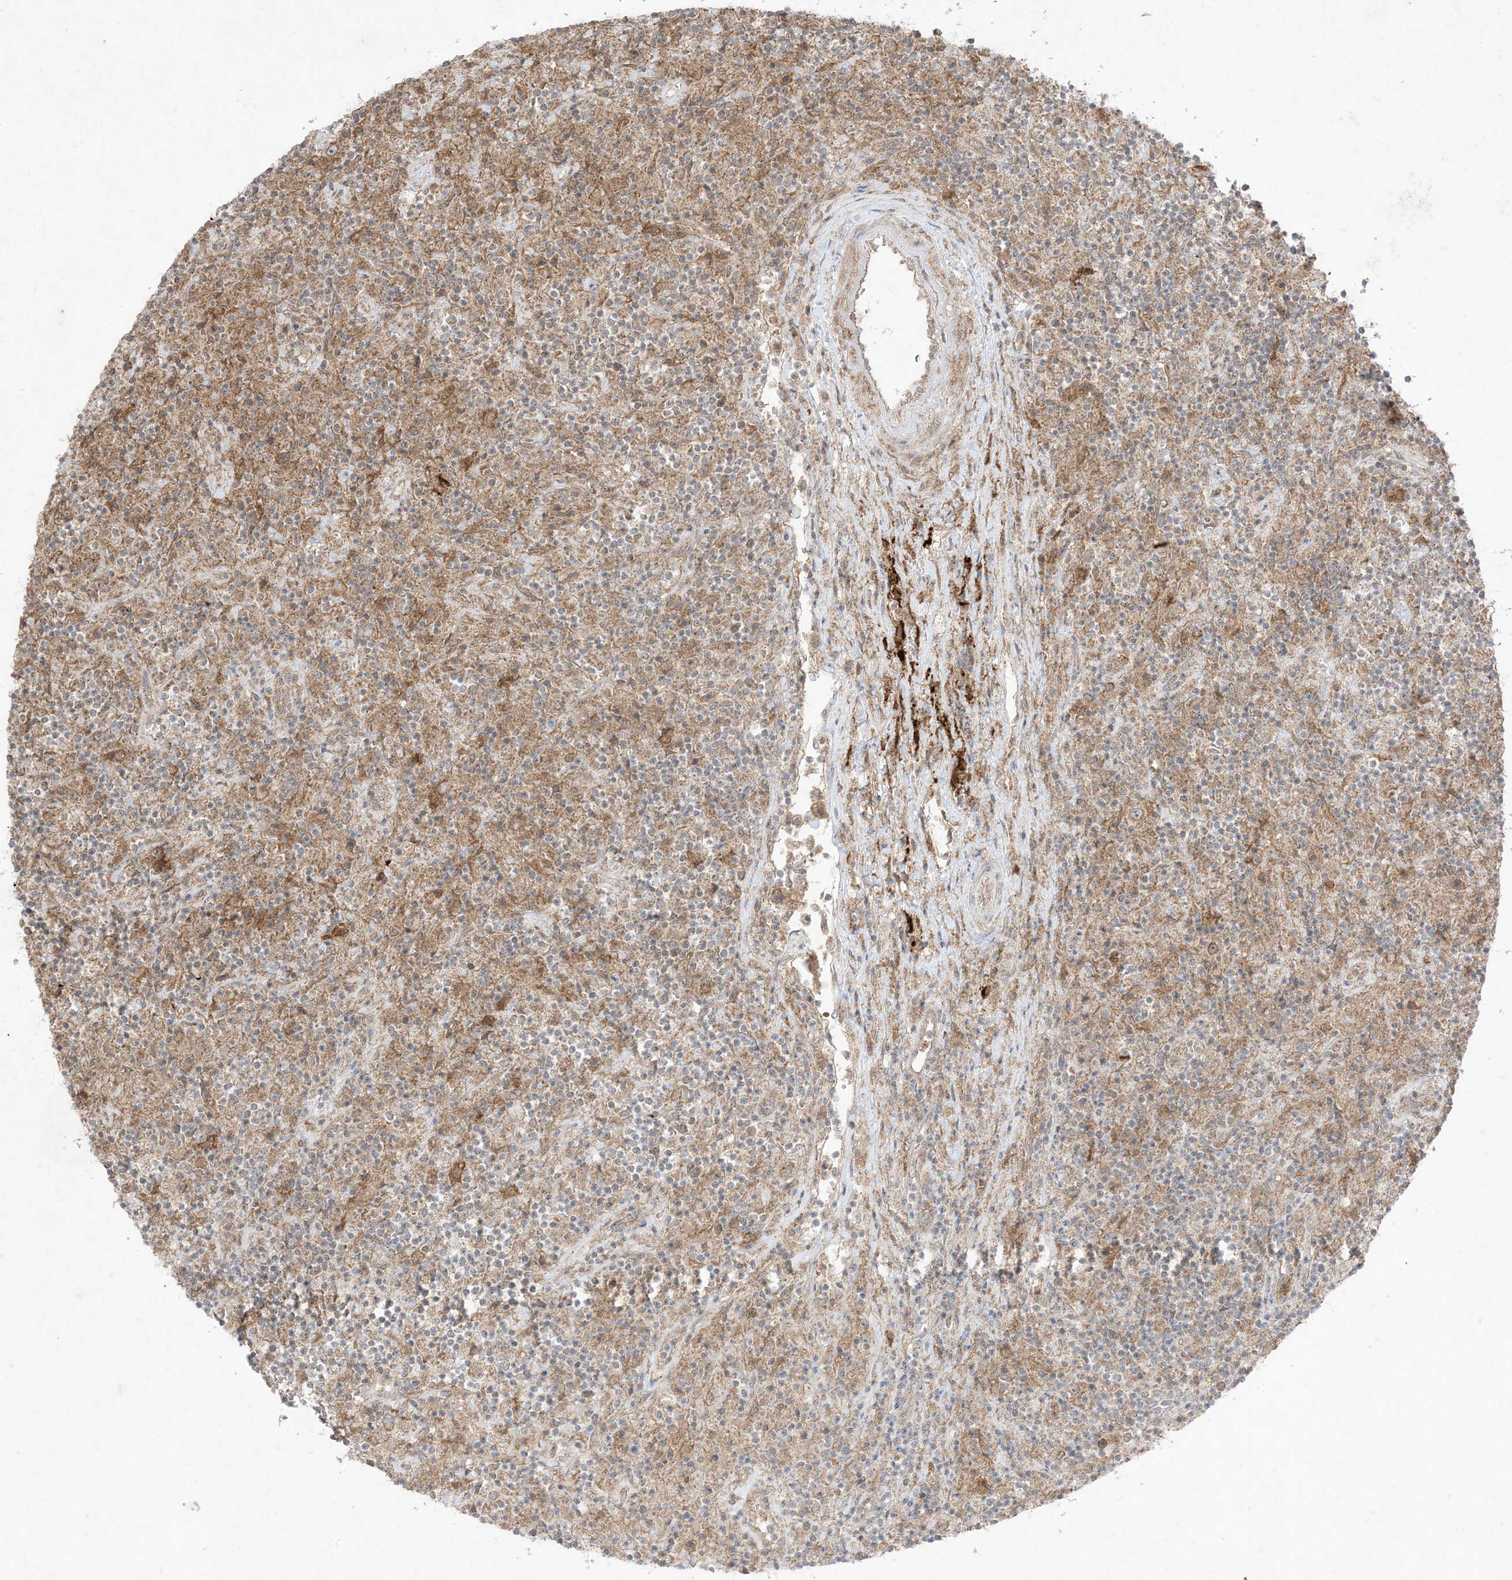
{"staining": {"intensity": "moderate", "quantity": ">75%", "location": "cytoplasmic/membranous"}, "tissue": "lymphoma", "cell_type": "Tumor cells", "image_type": "cancer", "snomed": [{"axis": "morphology", "description": "Hodgkin's disease, NOS"}, {"axis": "topography", "description": "Lymph node"}], "caption": "Hodgkin's disease stained for a protein reveals moderate cytoplasmic/membranous positivity in tumor cells. The staining was performed using DAB, with brown indicating positive protein expression. Nuclei are stained blue with hematoxylin.", "gene": "UBE2C", "patient": {"sex": "male", "age": 70}}